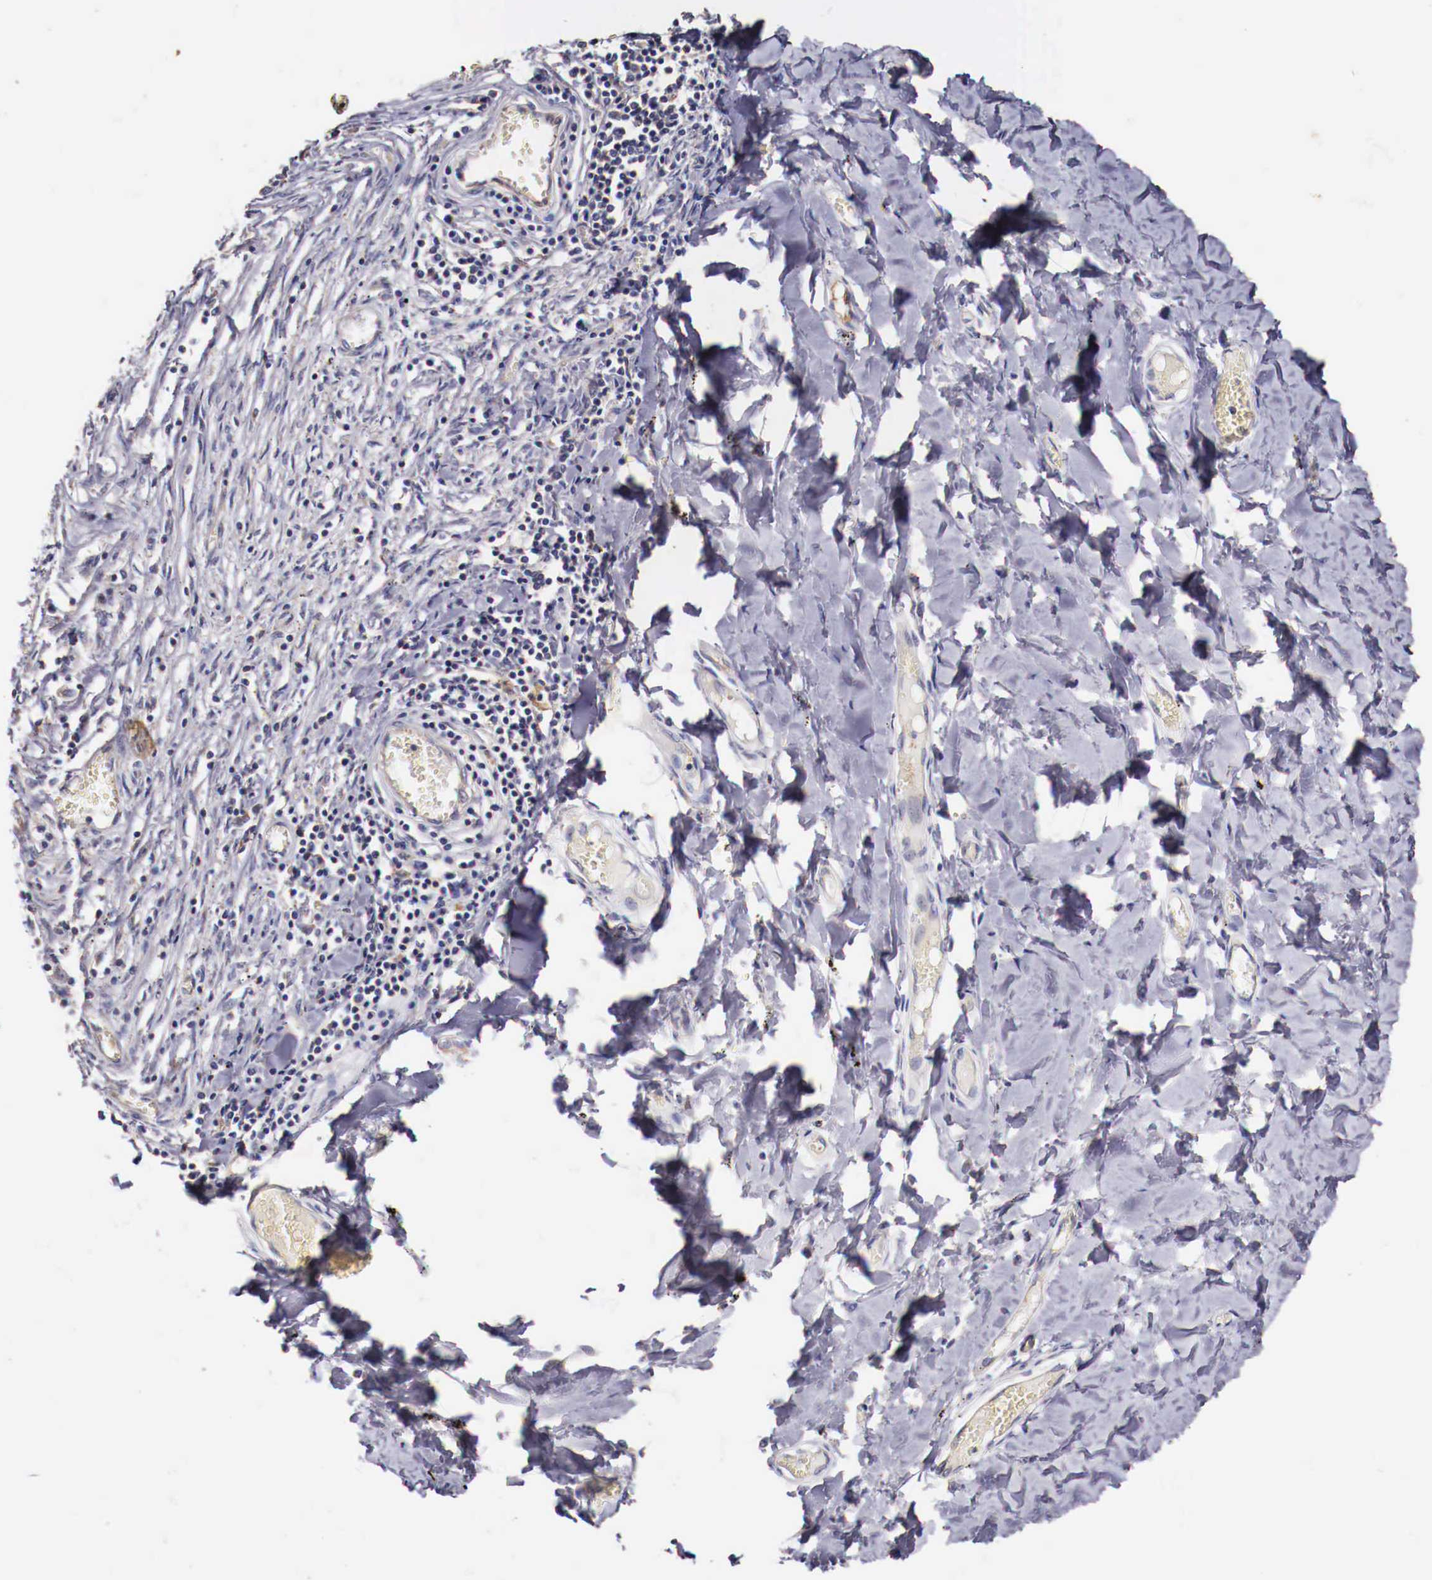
{"staining": {"intensity": "negative", "quantity": "none", "location": "none"}, "tissue": "adipose tissue", "cell_type": "Adipocytes", "image_type": "normal", "snomed": [{"axis": "morphology", "description": "Normal tissue, NOS"}, {"axis": "morphology", "description": "Sarcoma, NOS"}, {"axis": "topography", "description": "Skin"}, {"axis": "topography", "description": "Soft tissue"}], "caption": "IHC histopathology image of benign human adipose tissue stained for a protein (brown), which demonstrates no expression in adipocytes. (Immunohistochemistry (ihc), brightfield microscopy, high magnification).", "gene": "PITPNA", "patient": {"sex": "female", "age": 51}}